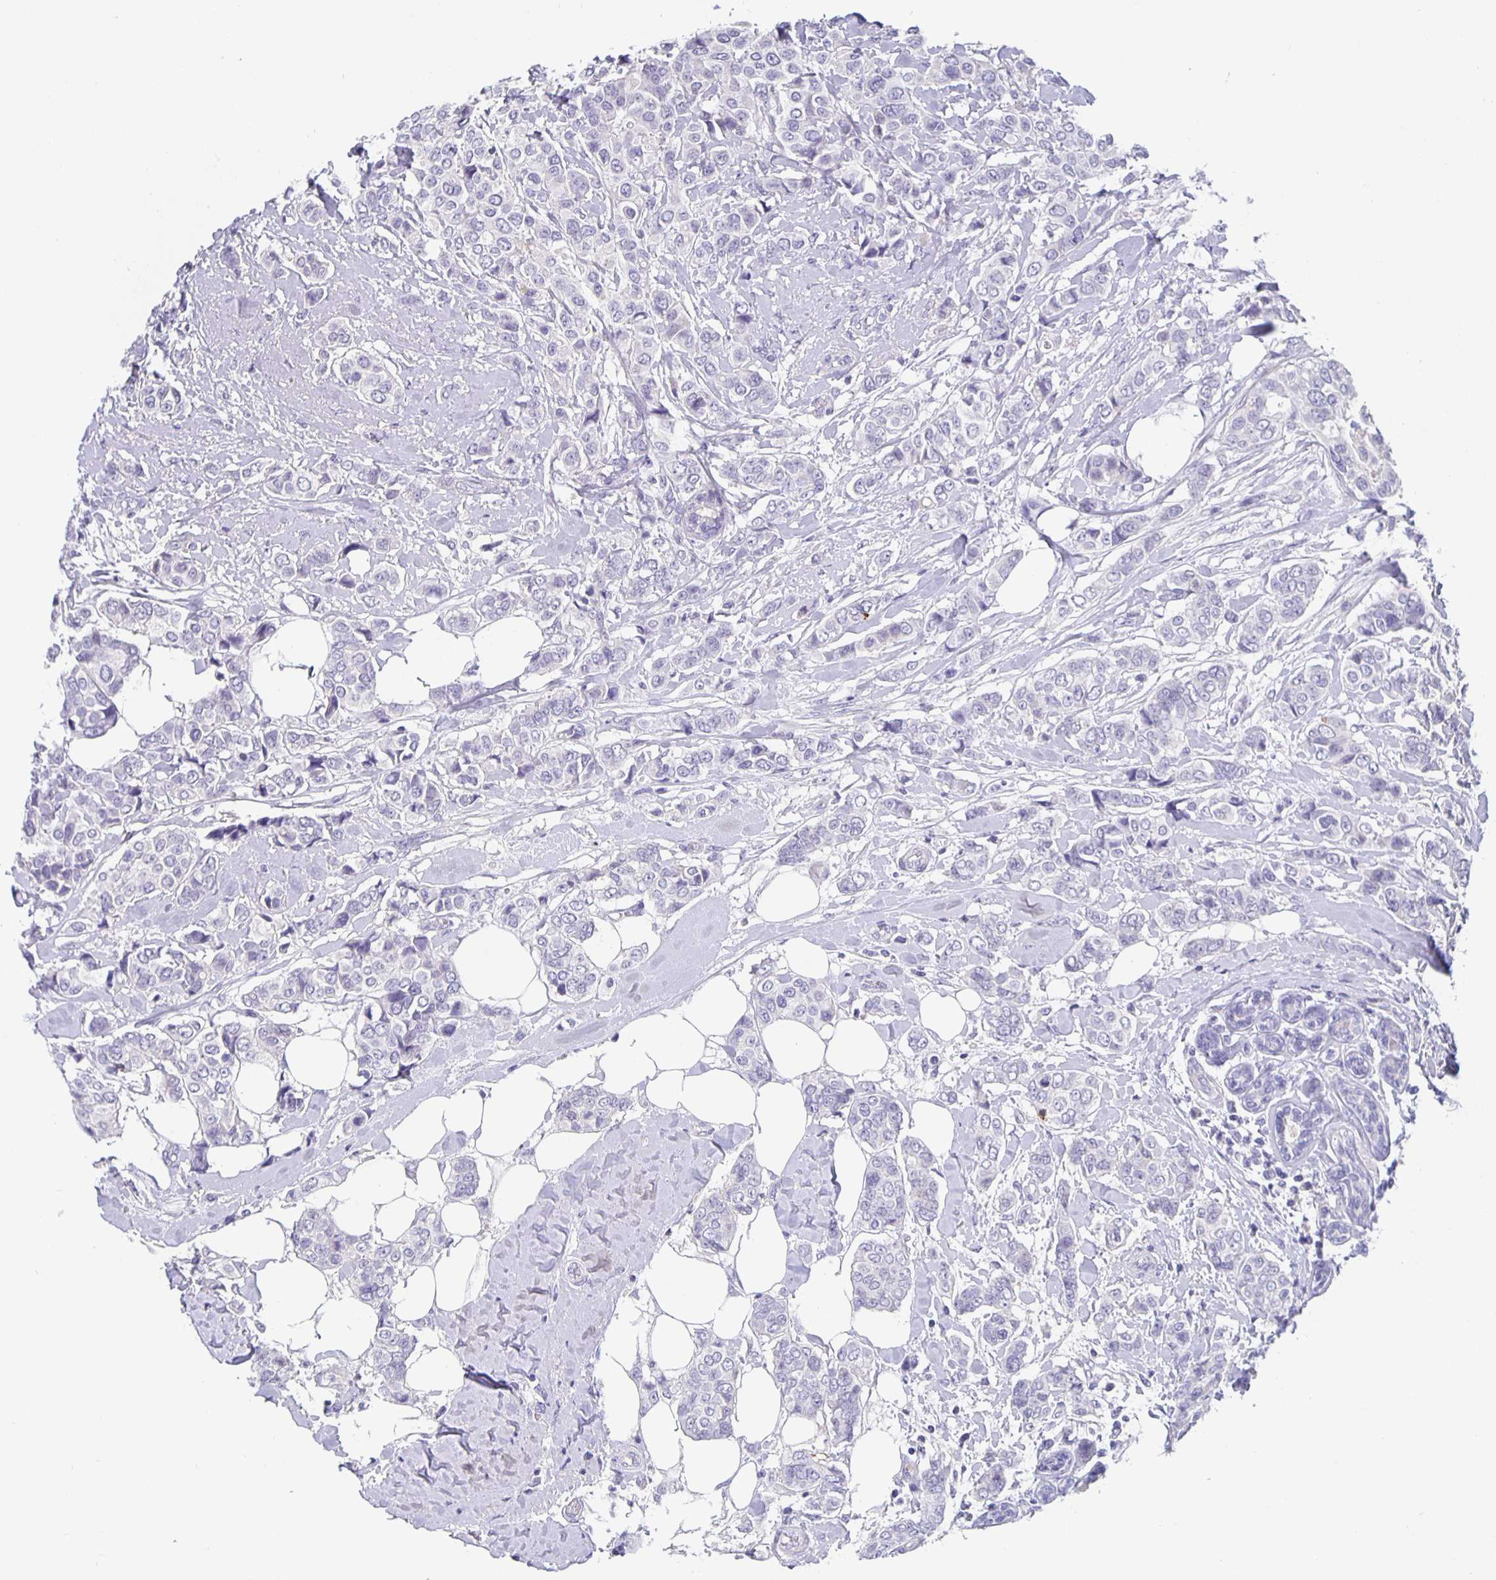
{"staining": {"intensity": "negative", "quantity": "none", "location": "none"}, "tissue": "breast cancer", "cell_type": "Tumor cells", "image_type": "cancer", "snomed": [{"axis": "morphology", "description": "Lobular carcinoma"}, {"axis": "topography", "description": "Breast"}], "caption": "IHC of breast cancer (lobular carcinoma) shows no staining in tumor cells. (Brightfield microscopy of DAB immunohistochemistry at high magnification).", "gene": "GDF15", "patient": {"sex": "female", "age": 51}}